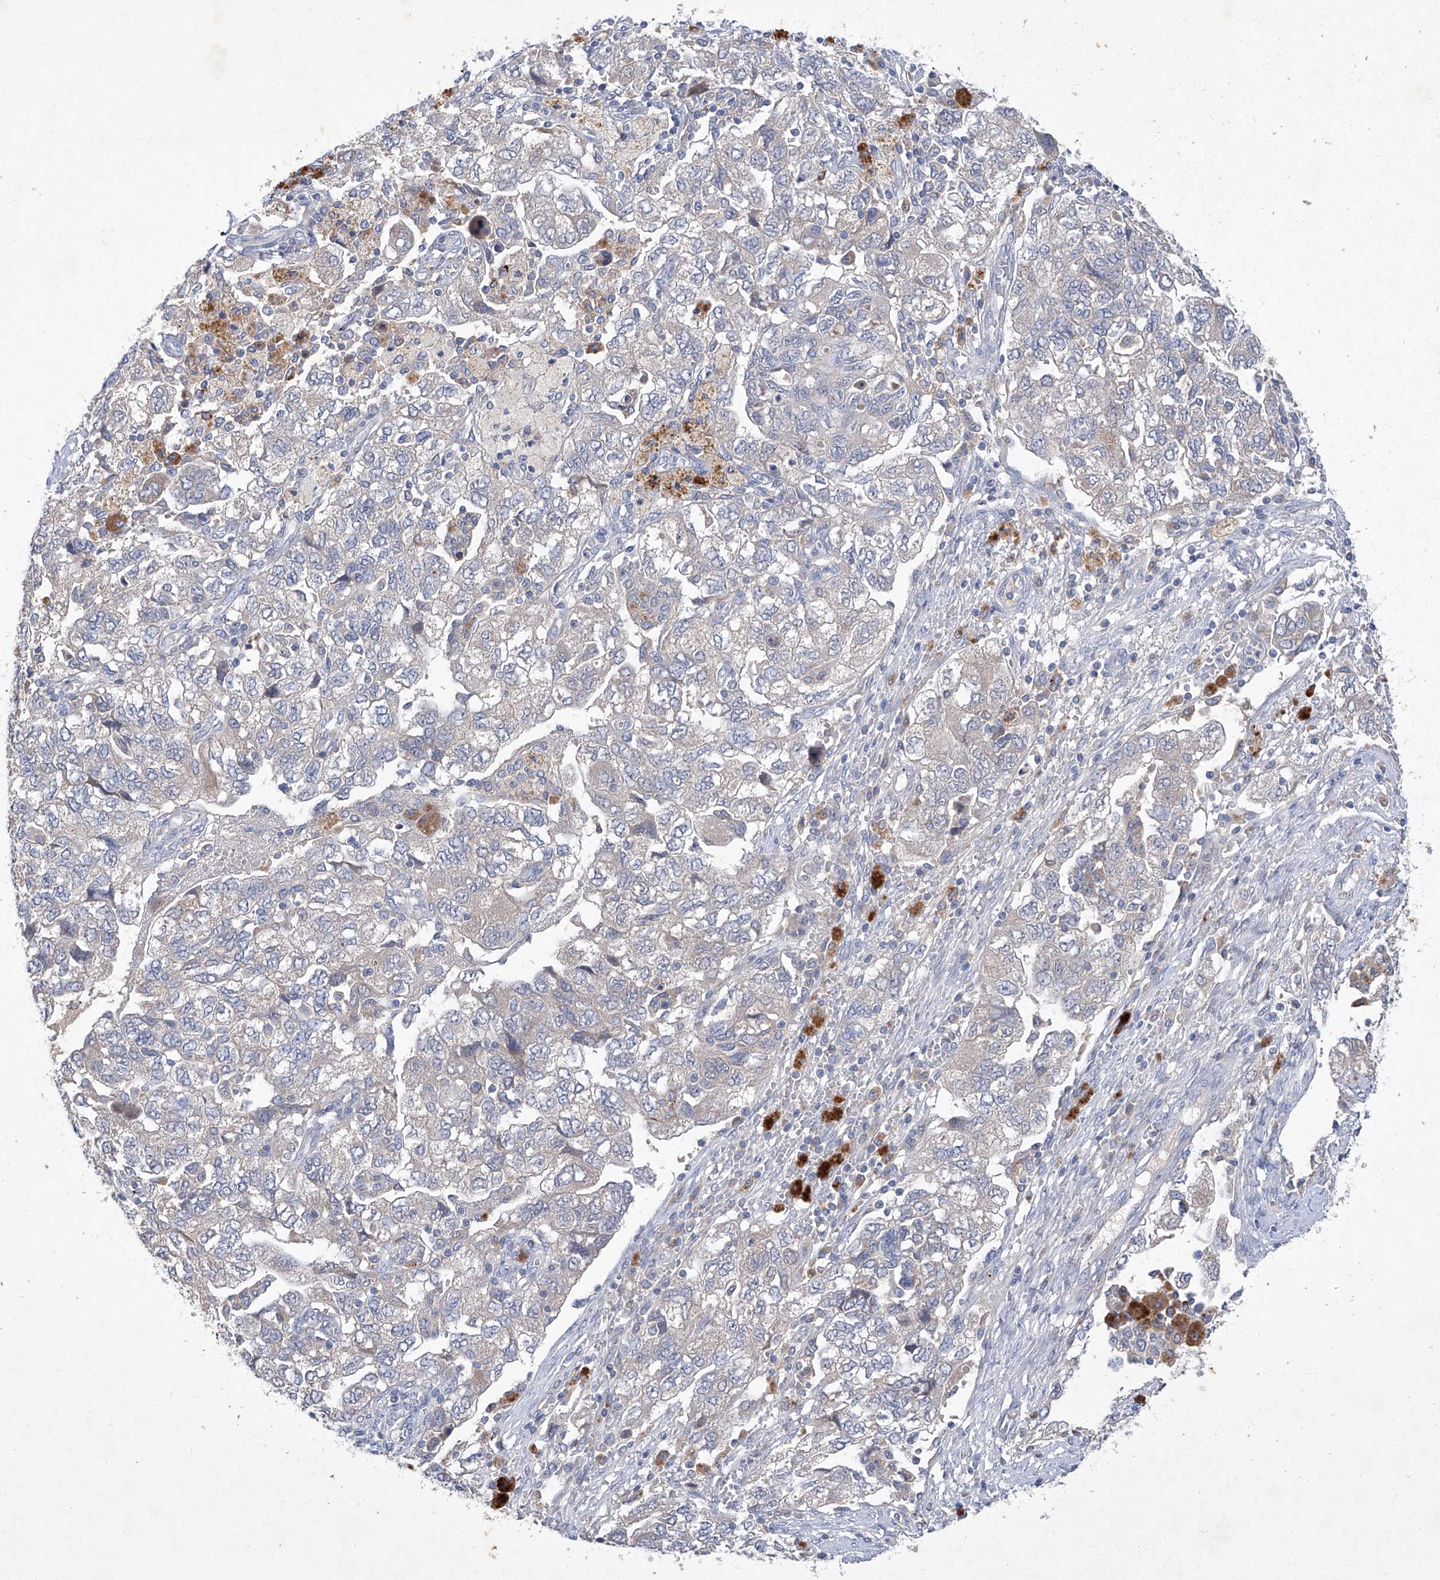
{"staining": {"intensity": "negative", "quantity": "none", "location": "none"}, "tissue": "ovarian cancer", "cell_type": "Tumor cells", "image_type": "cancer", "snomed": [{"axis": "morphology", "description": "Carcinoma, NOS"}, {"axis": "morphology", "description": "Cystadenocarcinoma, serous, NOS"}, {"axis": "topography", "description": "Ovary"}], "caption": "Immunohistochemistry micrograph of neoplastic tissue: human ovarian cancer stained with DAB (3,3'-diaminobenzidine) shows no significant protein positivity in tumor cells. (Brightfield microscopy of DAB immunohistochemistry at high magnification).", "gene": "SBK2", "patient": {"sex": "female", "age": 69}}